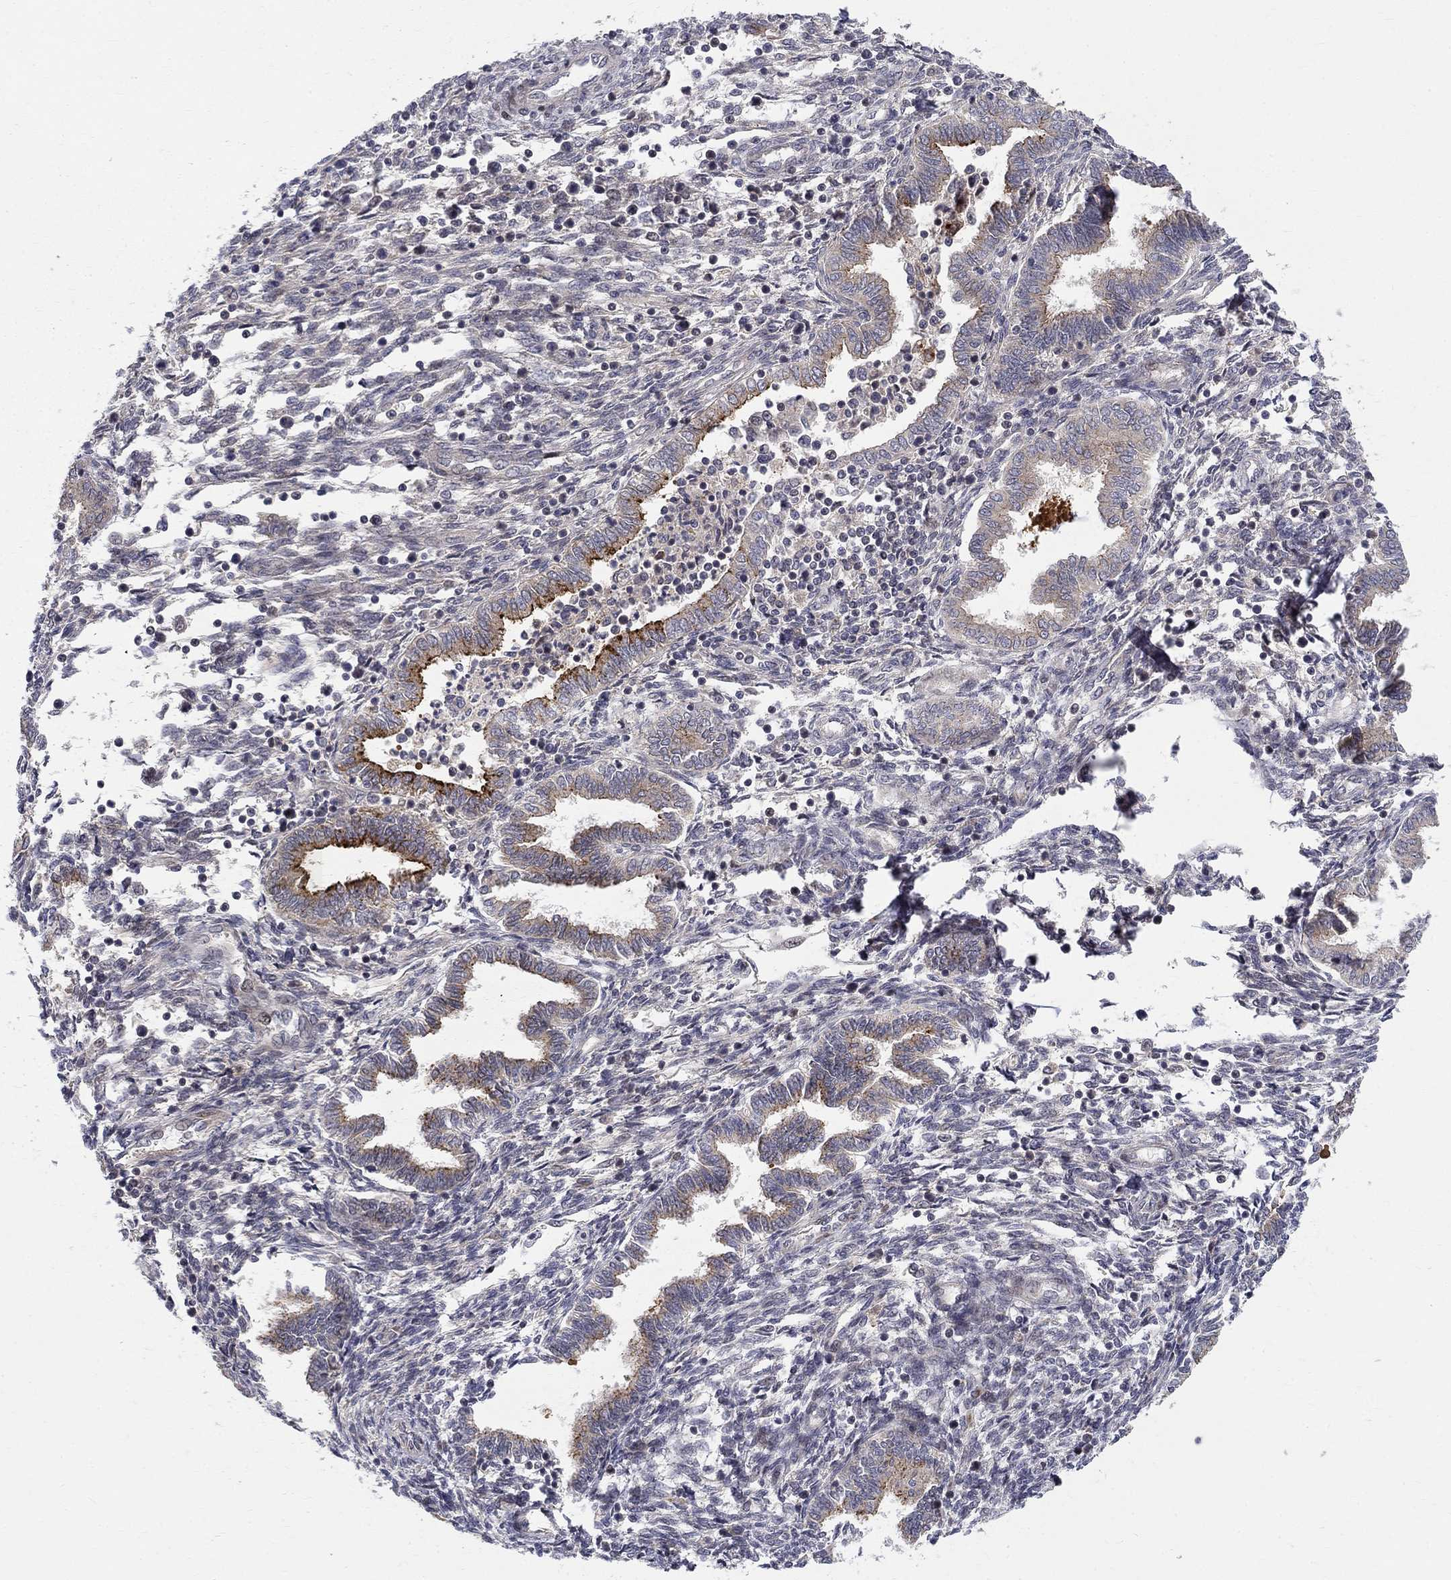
{"staining": {"intensity": "negative", "quantity": "none", "location": "none"}, "tissue": "endometrium", "cell_type": "Cells in endometrial stroma", "image_type": "normal", "snomed": [{"axis": "morphology", "description": "Normal tissue, NOS"}, {"axis": "topography", "description": "Endometrium"}], "caption": "High power microscopy photomicrograph of an immunohistochemistry (IHC) photomicrograph of benign endometrium, revealing no significant positivity in cells in endometrial stroma.", "gene": "WDR19", "patient": {"sex": "female", "age": 42}}